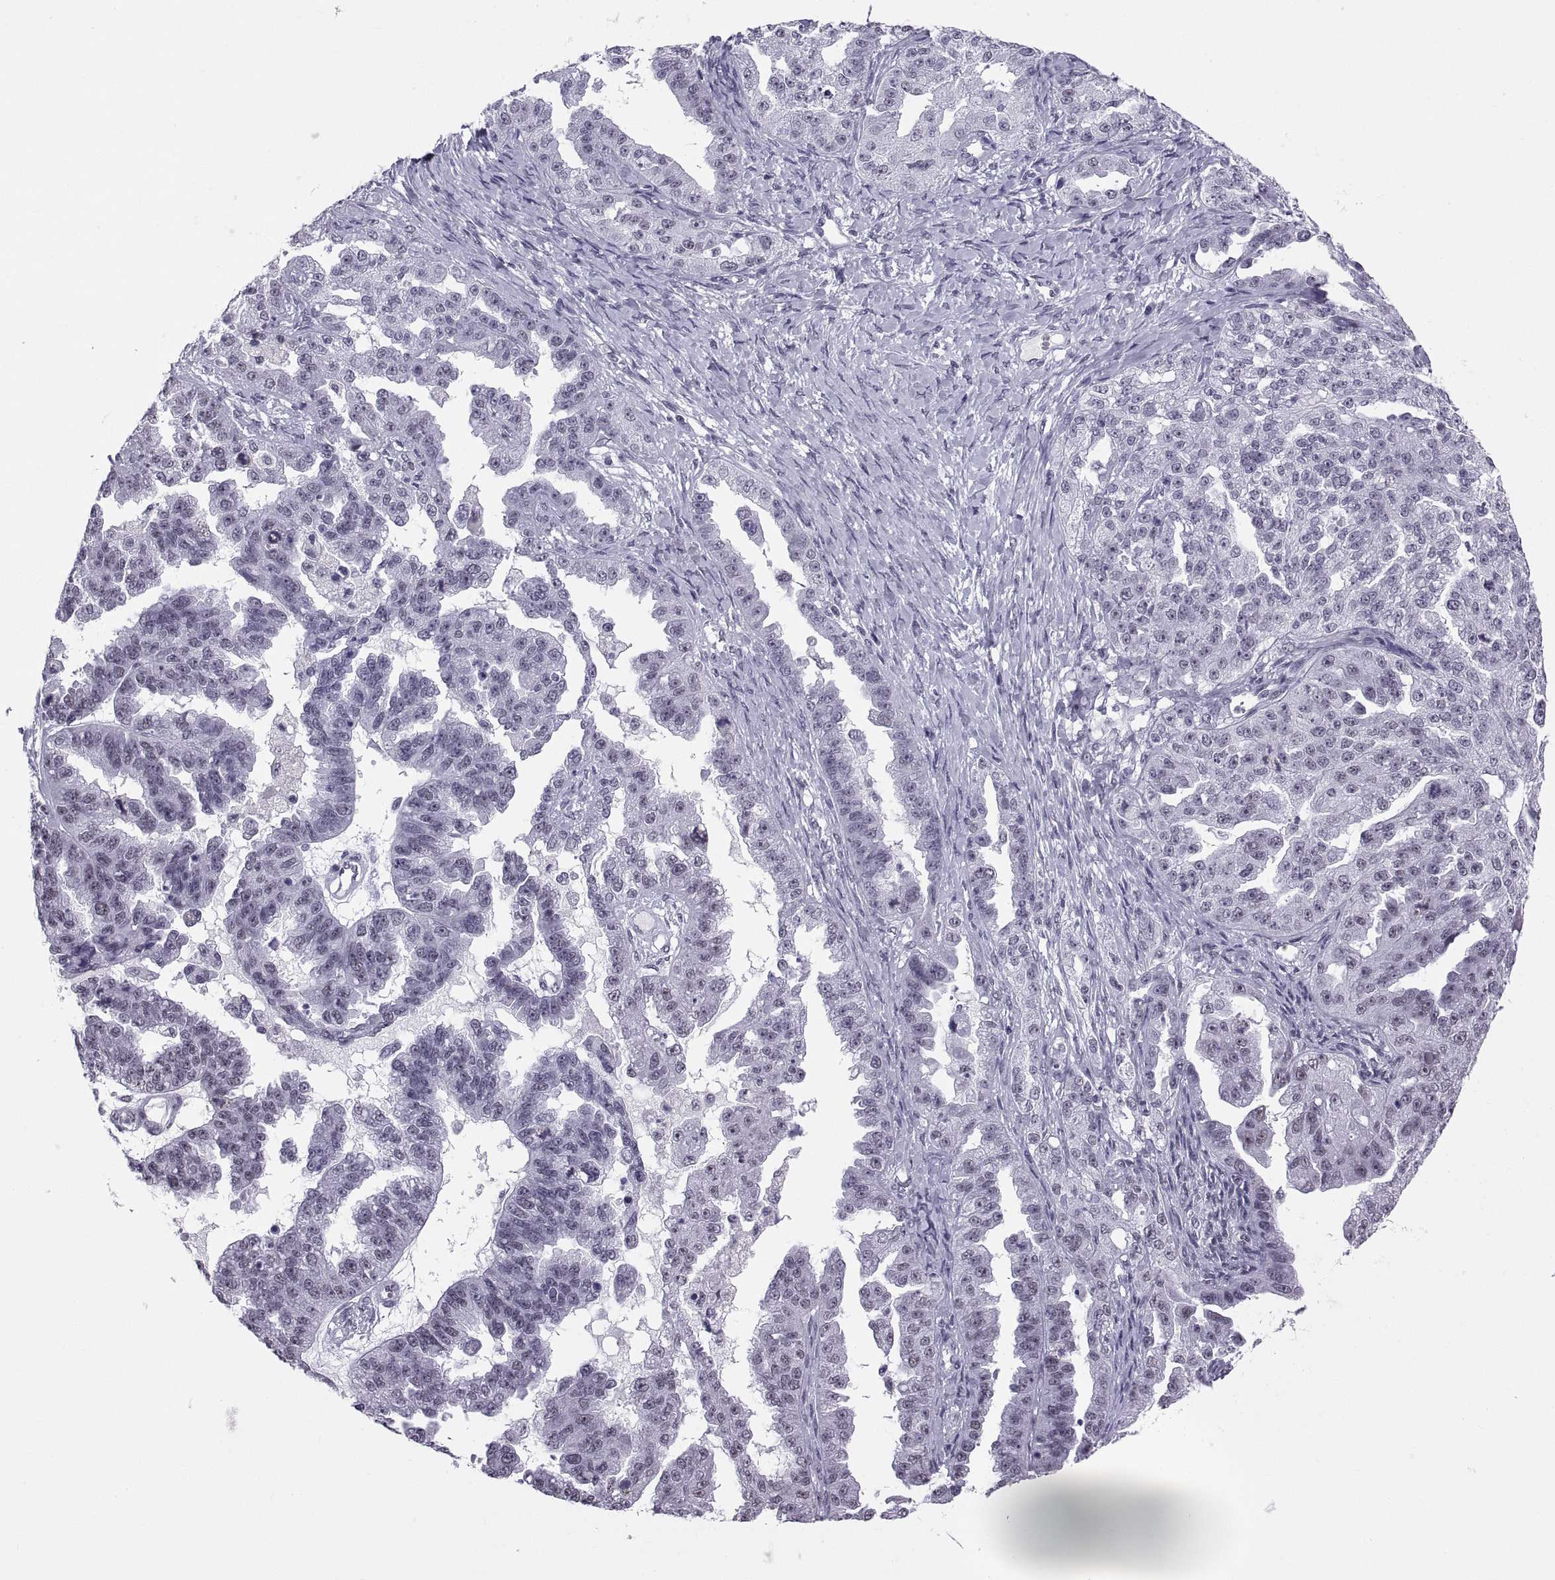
{"staining": {"intensity": "negative", "quantity": "none", "location": "none"}, "tissue": "ovarian cancer", "cell_type": "Tumor cells", "image_type": "cancer", "snomed": [{"axis": "morphology", "description": "Cystadenocarcinoma, serous, NOS"}, {"axis": "topography", "description": "Ovary"}], "caption": "An image of human ovarian serous cystadenocarcinoma is negative for staining in tumor cells.", "gene": "NEUROD6", "patient": {"sex": "female", "age": 58}}